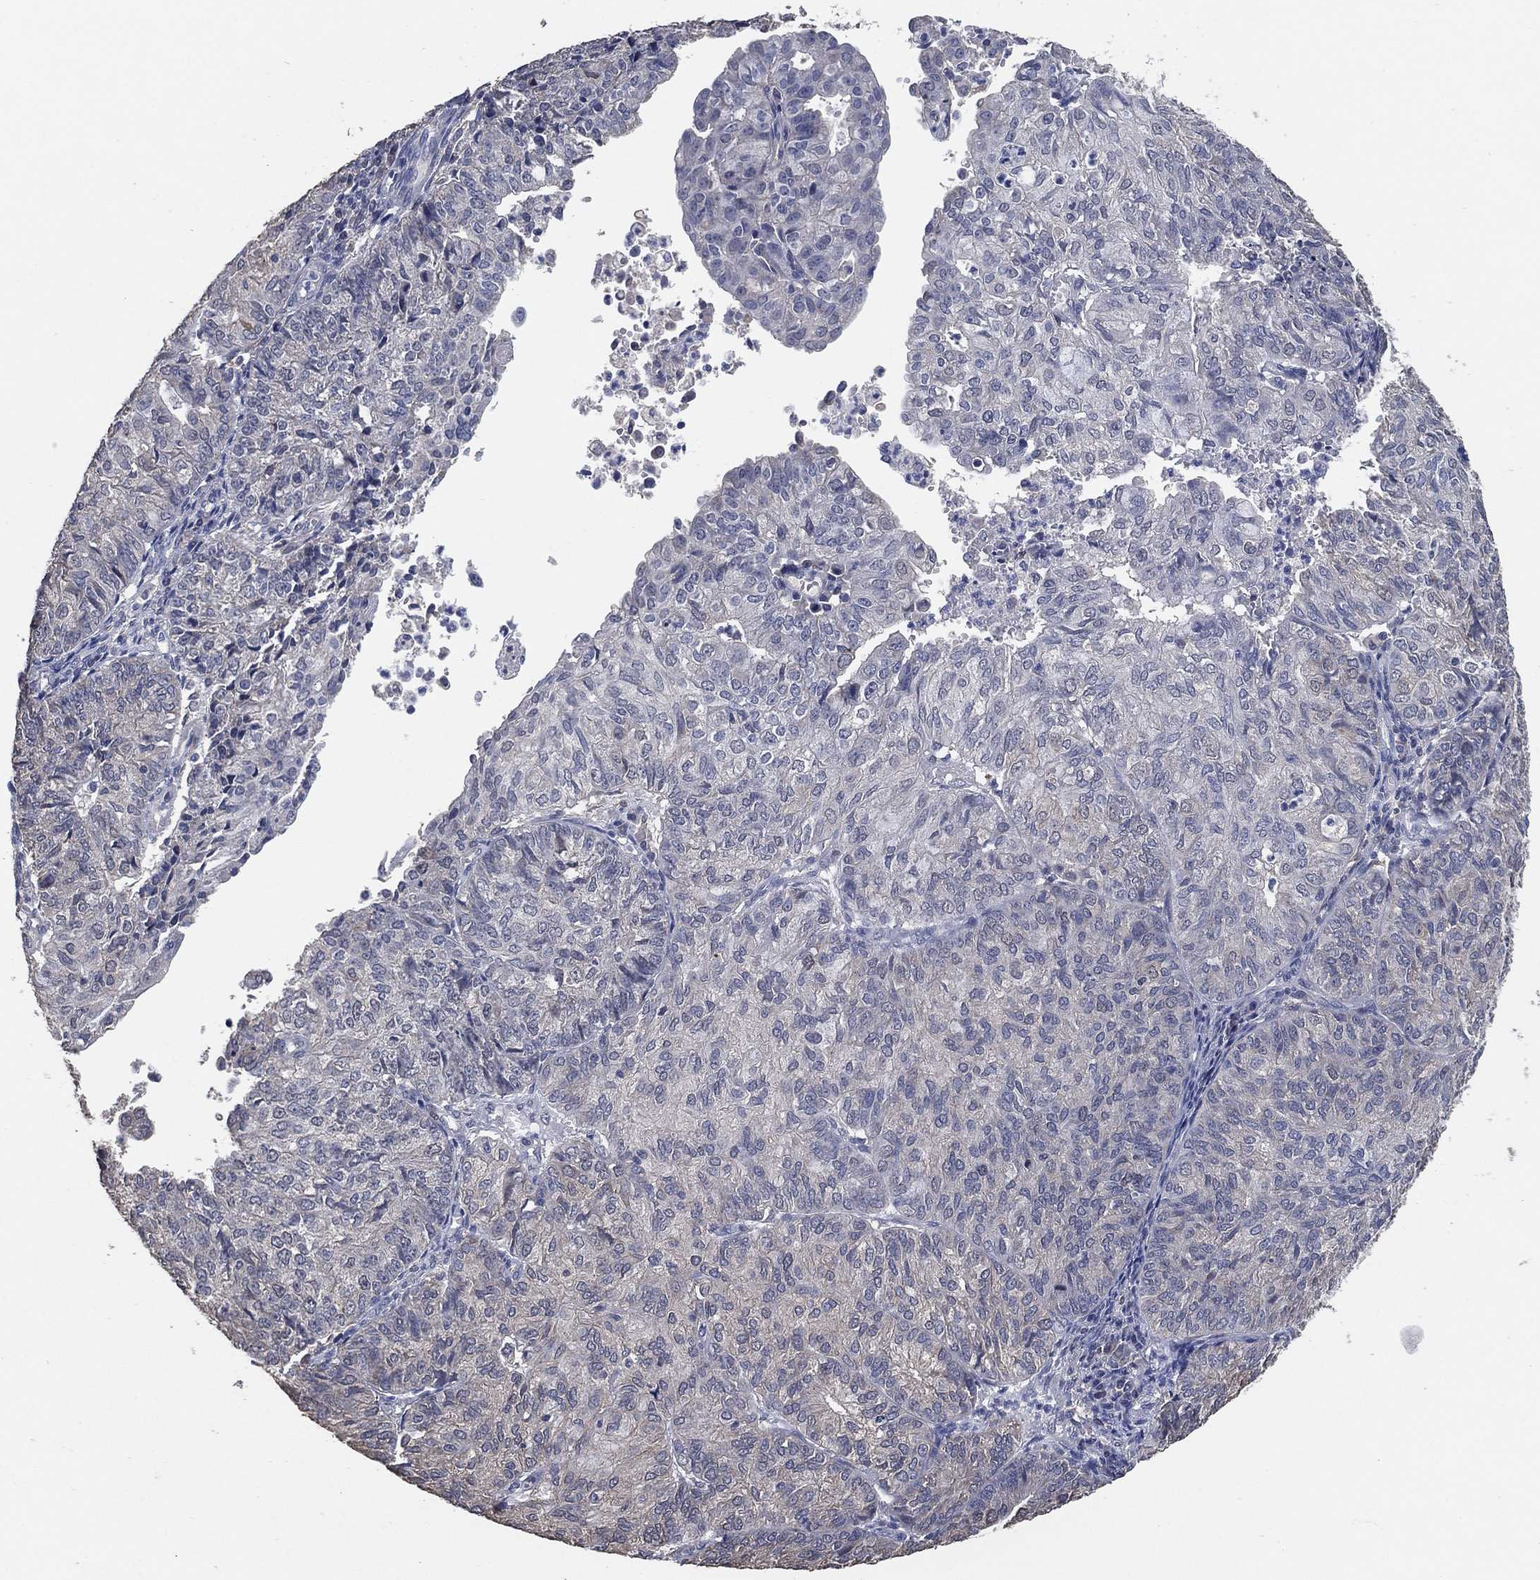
{"staining": {"intensity": "negative", "quantity": "none", "location": "none"}, "tissue": "endometrial cancer", "cell_type": "Tumor cells", "image_type": "cancer", "snomed": [{"axis": "morphology", "description": "Adenocarcinoma, NOS"}, {"axis": "topography", "description": "Endometrium"}], "caption": "DAB immunohistochemical staining of human endometrial cancer exhibits no significant positivity in tumor cells. (DAB immunohistochemistry (IHC), high magnification).", "gene": "KLK5", "patient": {"sex": "female", "age": 82}}